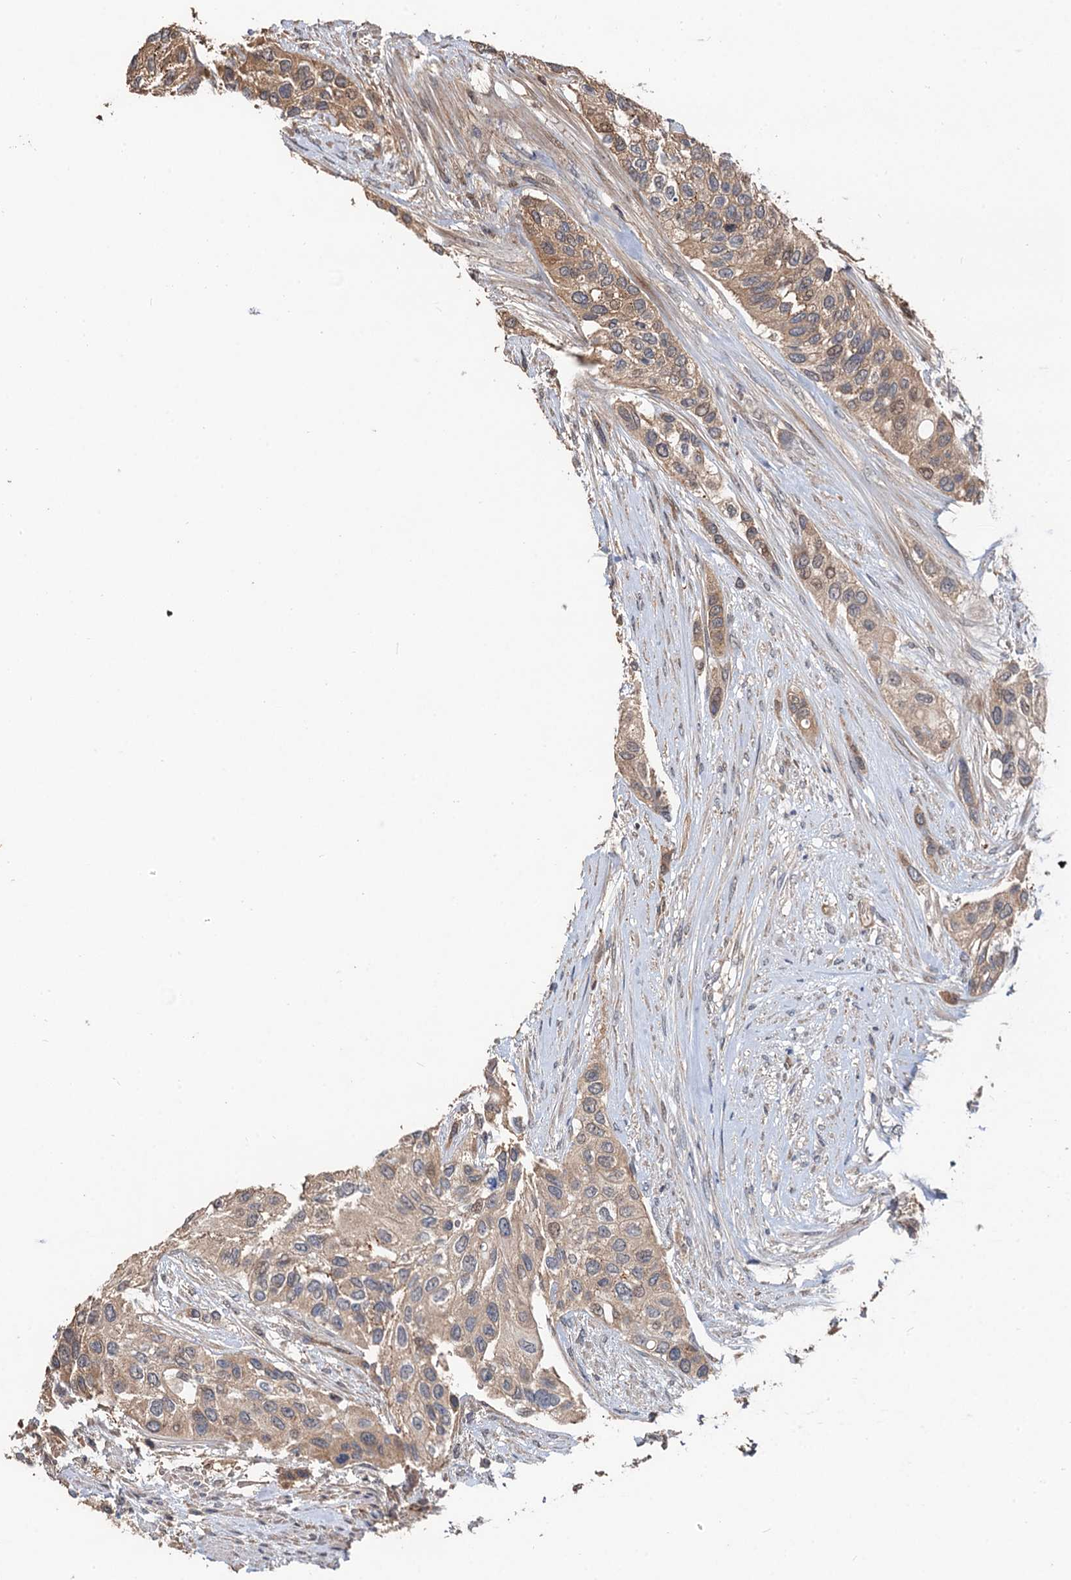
{"staining": {"intensity": "weak", "quantity": "25%-75%", "location": "cytoplasmic/membranous"}, "tissue": "urothelial cancer", "cell_type": "Tumor cells", "image_type": "cancer", "snomed": [{"axis": "morphology", "description": "Normal tissue, NOS"}, {"axis": "morphology", "description": "Urothelial carcinoma, High grade"}, {"axis": "topography", "description": "Vascular tissue"}, {"axis": "topography", "description": "Urinary bladder"}], "caption": "Immunohistochemical staining of urothelial cancer reveals low levels of weak cytoplasmic/membranous staining in about 25%-75% of tumor cells. The protein of interest is shown in brown color, while the nuclei are stained blue.", "gene": "DEXI", "patient": {"sex": "female", "age": 56}}